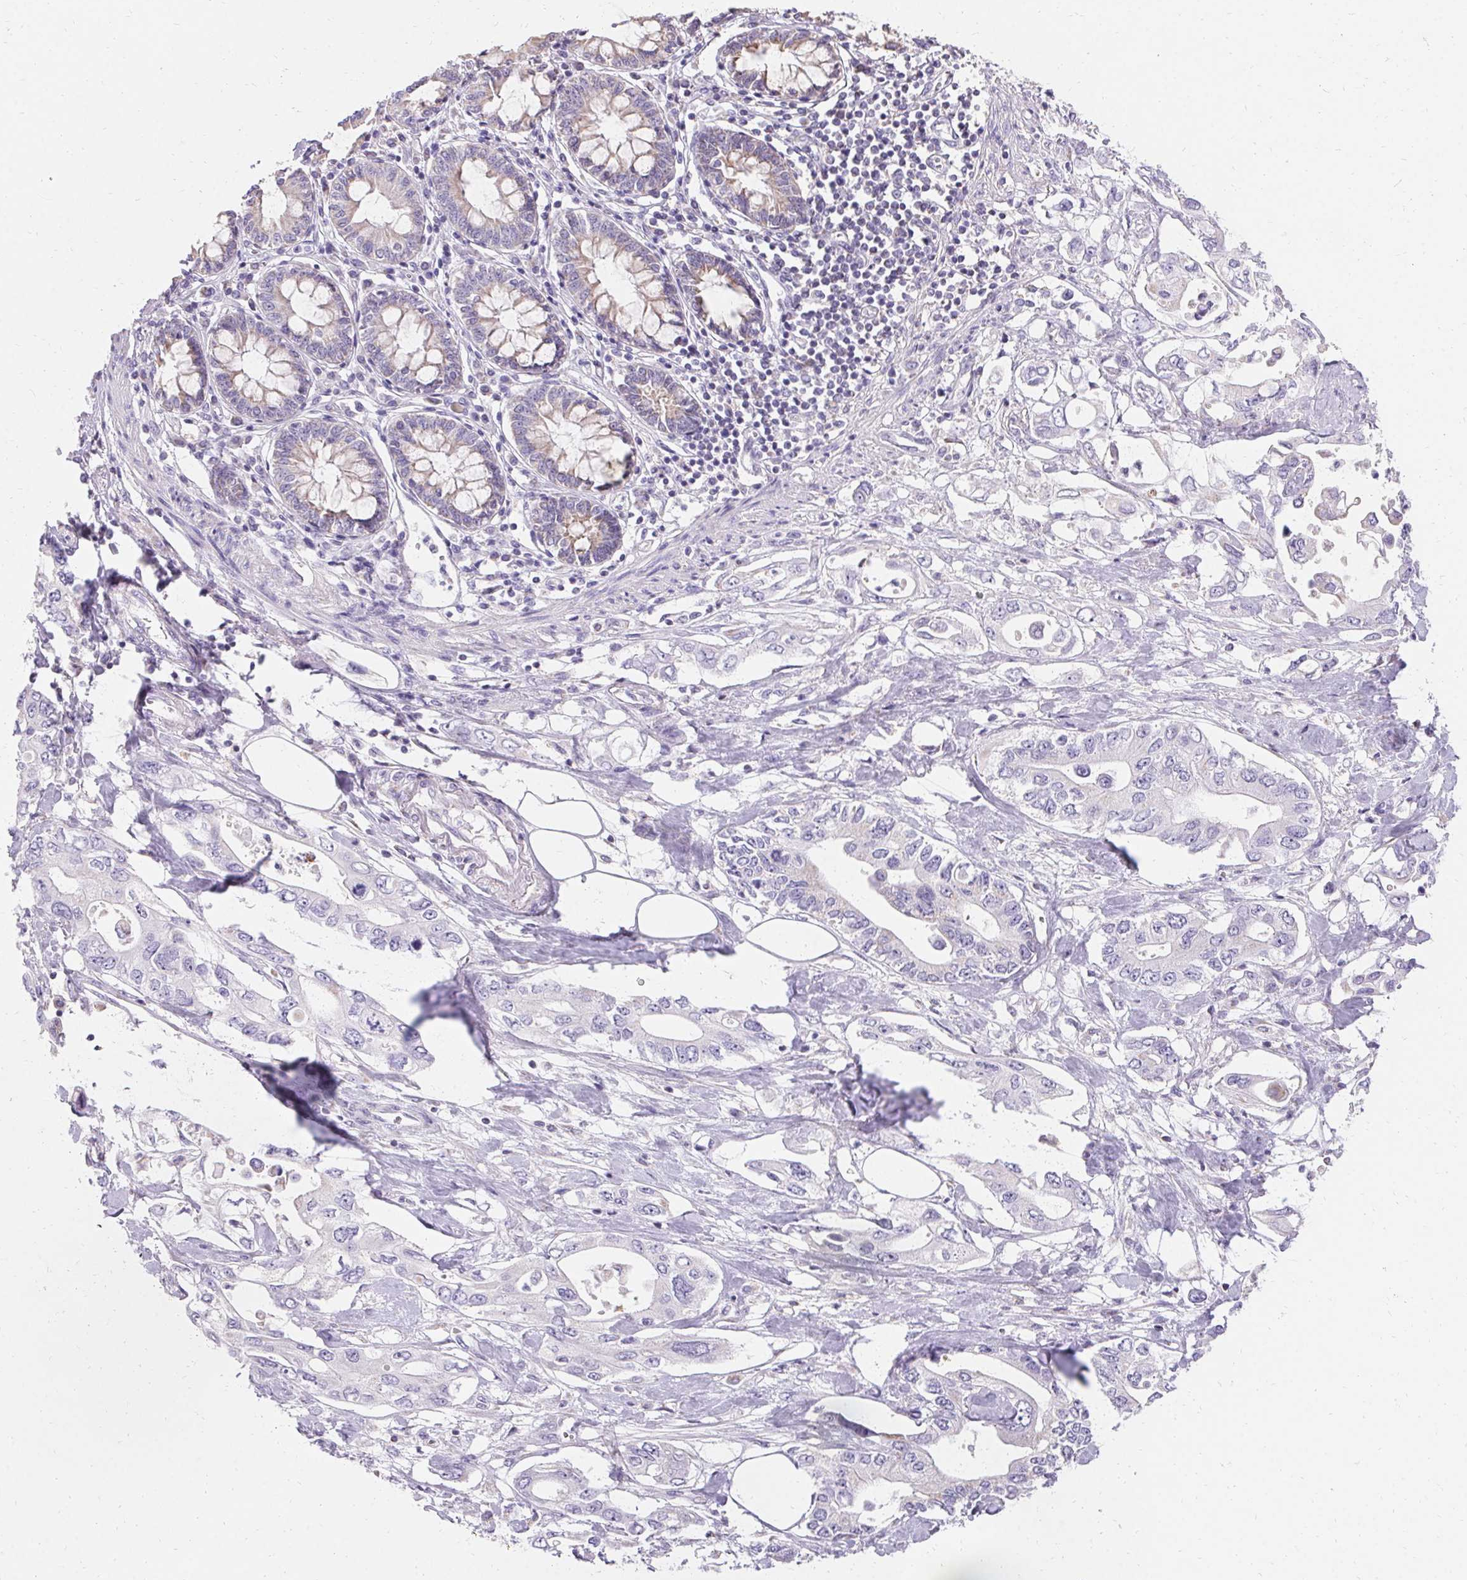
{"staining": {"intensity": "negative", "quantity": "none", "location": "none"}, "tissue": "pancreatic cancer", "cell_type": "Tumor cells", "image_type": "cancer", "snomed": [{"axis": "morphology", "description": "Adenocarcinoma, NOS"}, {"axis": "topography", "description": "Pancreas"}], "caption": "Tumor cells show no significant protein staining in pancreatic cancer.", "gene": "ASGR2", "patient": {"sex": "female", "age": 63}}